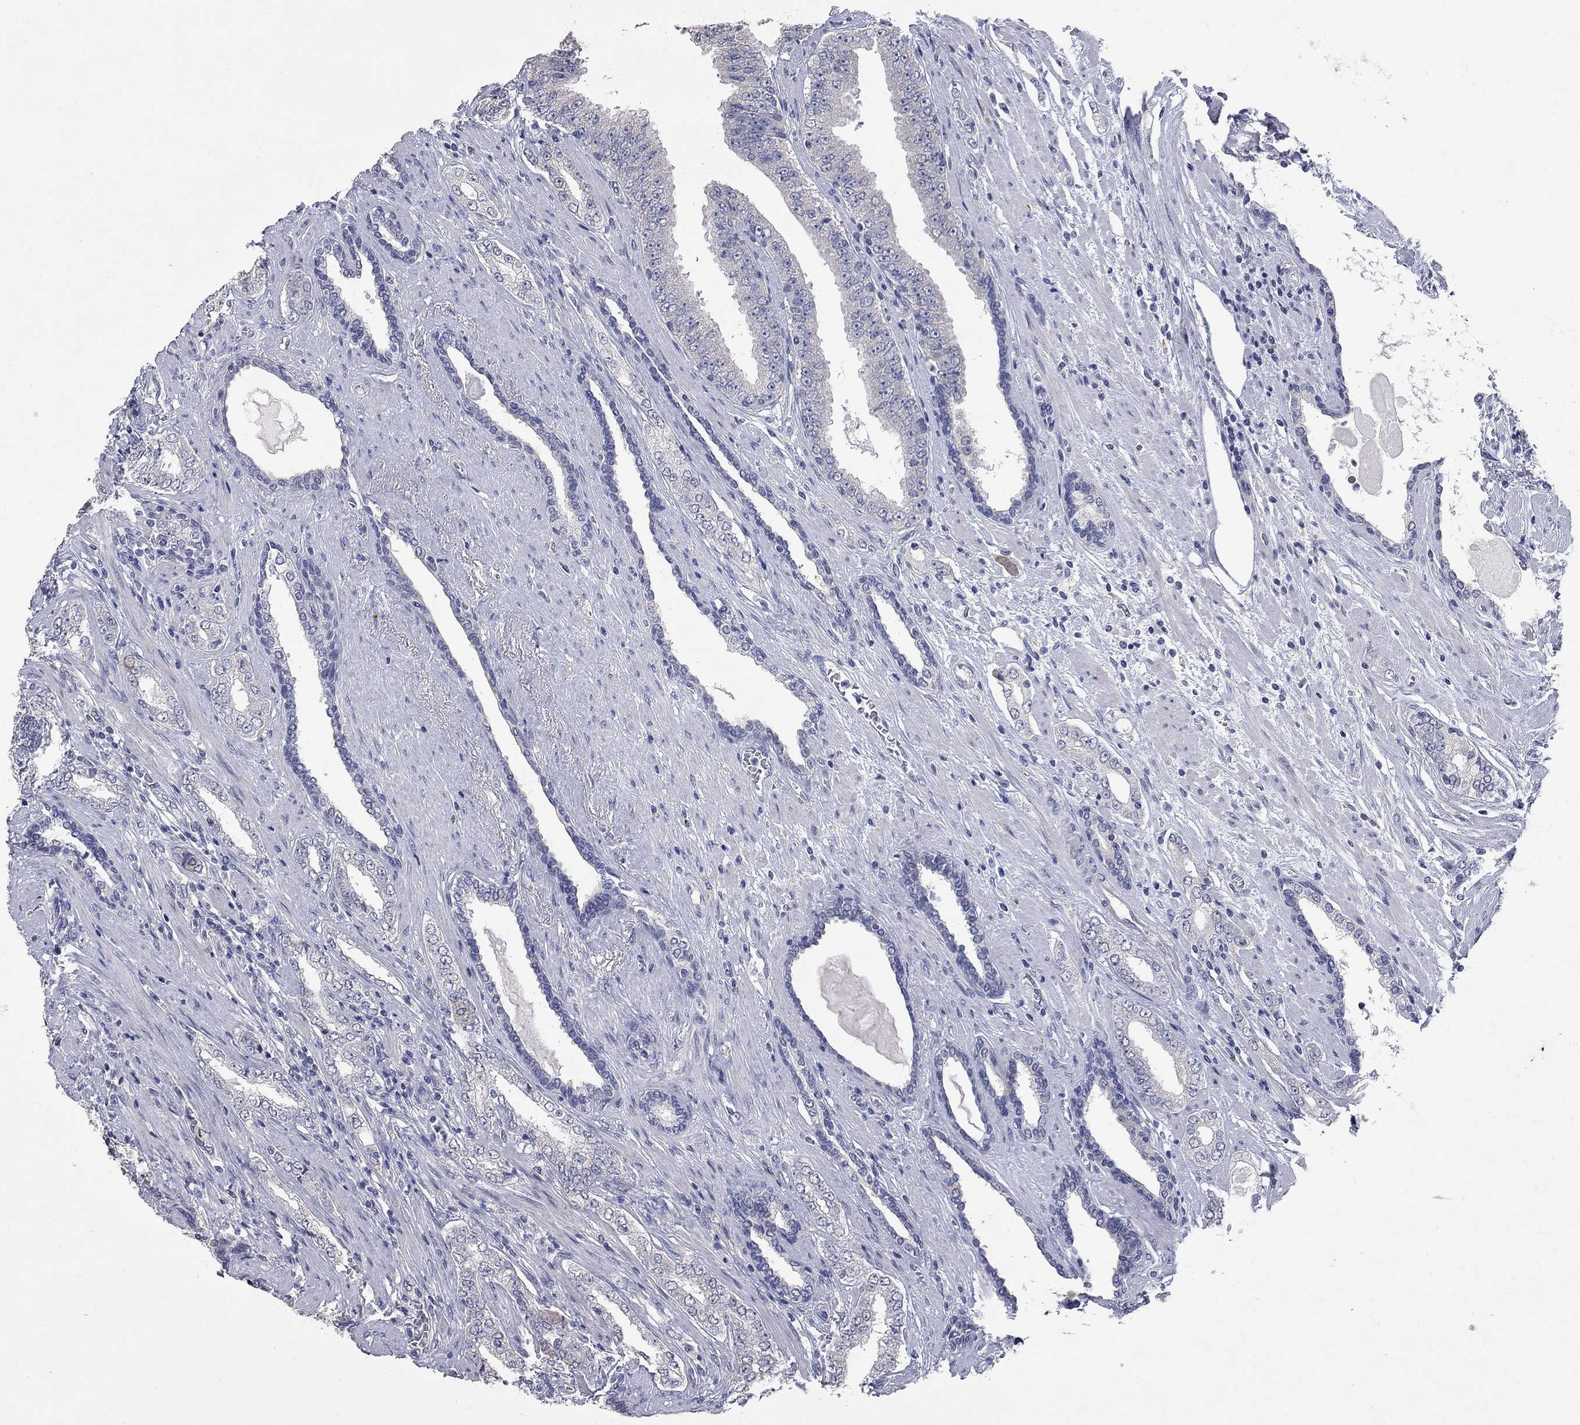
{"staining": {"intensity": "negative", "quantity": "none", "location": "none"}, "tissue": "prostate cancer", "cell_type": "Tumor cells", "image_type": "cancer", "snomed": [{"axis": "morphology", "description": "Adenocarcinoma, Low grade"}, {"axis": "topography", "description": "Prostate and seminal vesicle, NOS"}], "caption": "Immunohistochemical staining of human low-grade adenocarcinoma (prostate) exhibits no significant staining in tumor cells. (Stains: DAB immunohistochemistry (IHC) with hematoxylin counter stain, Microscopy: brightfield microscopy at high magnification).", "gene": "NOS2", "patient": {"sex": "male", "age": 61}}